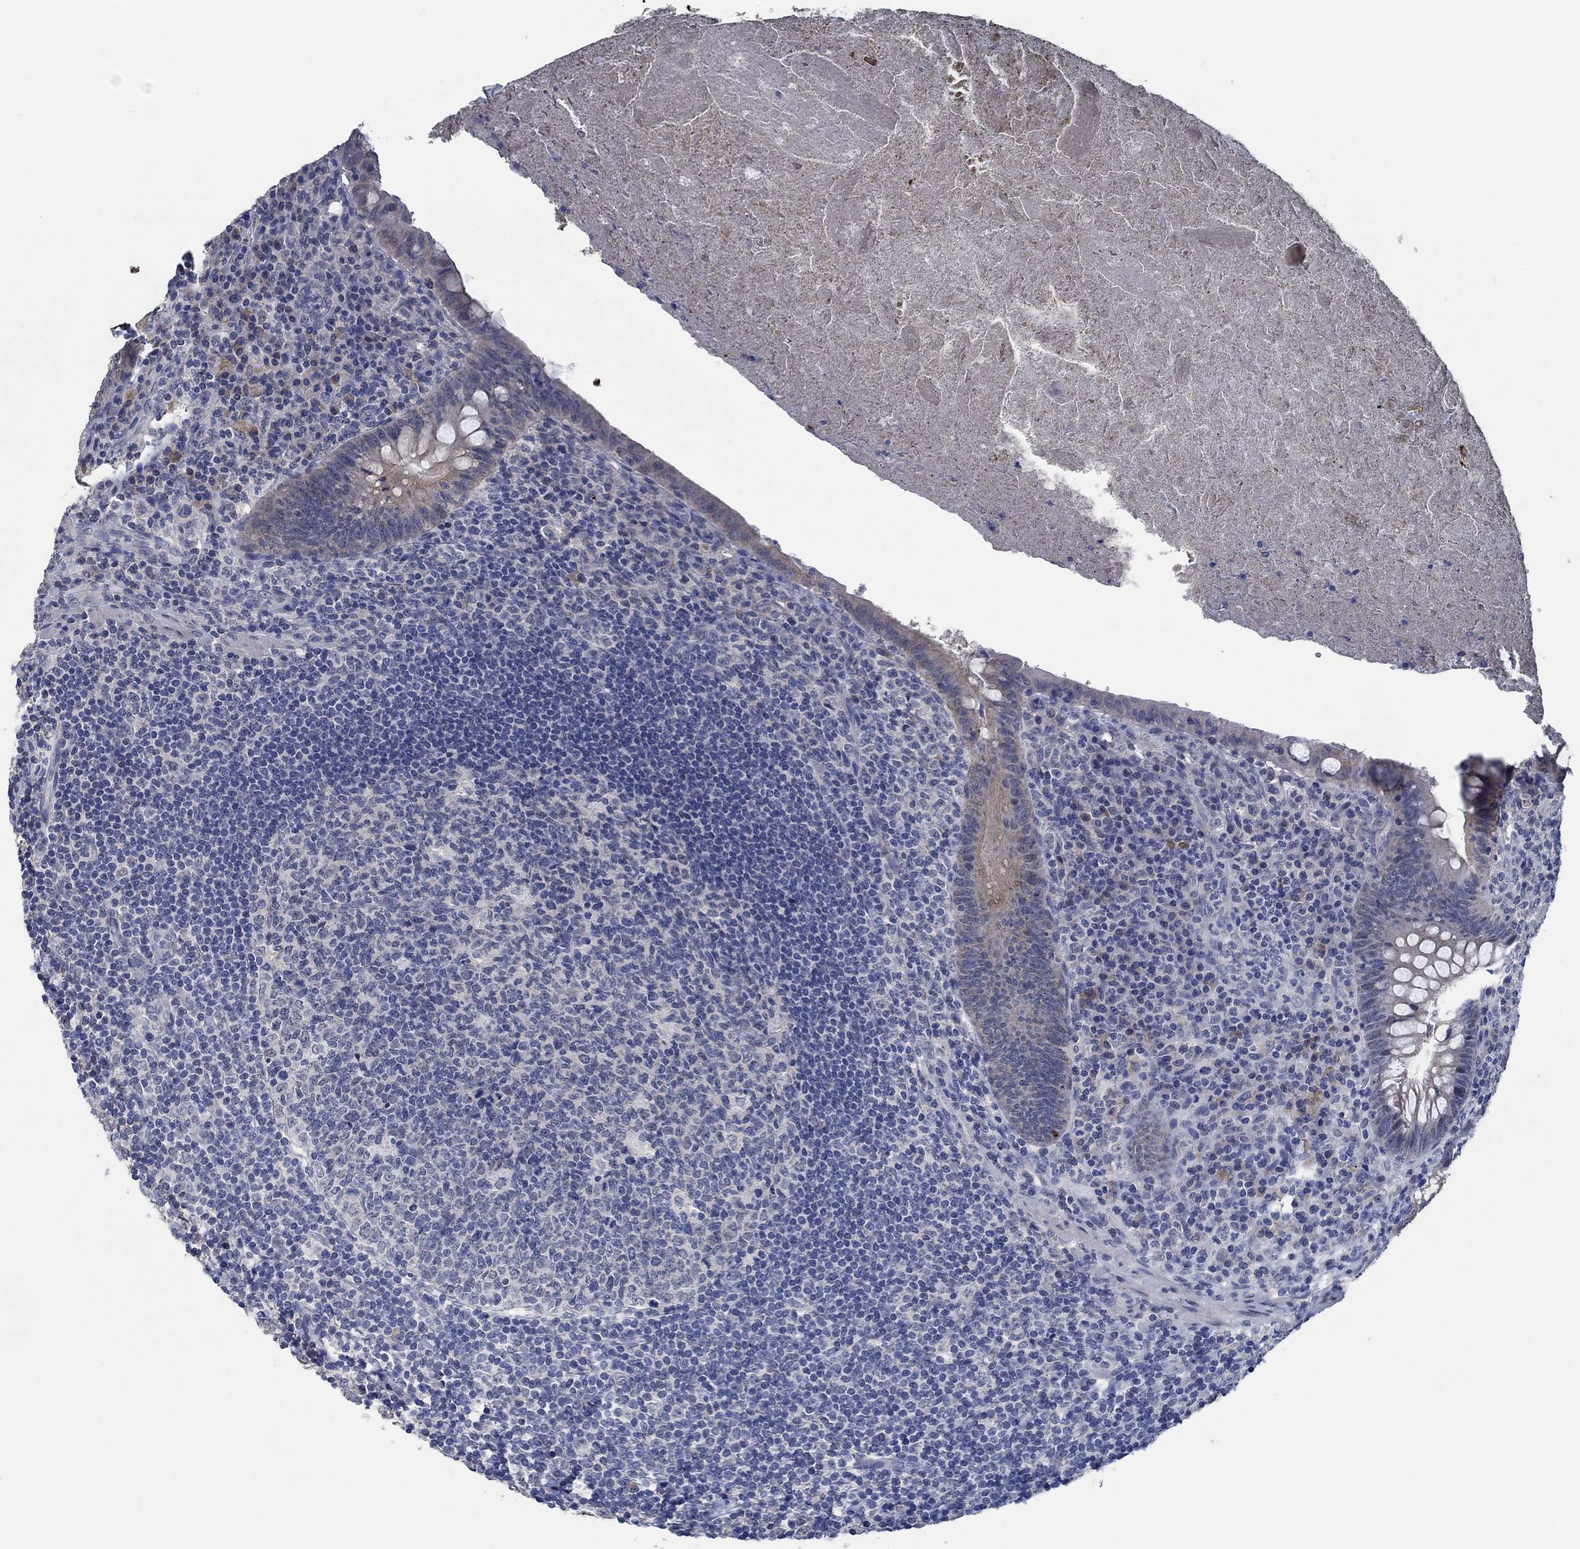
{"staining": {"intensity": "negative", "quantity": "none", "location": "none"}, "tissue": "appendix", "cell_type": "Glandular cells", "image_type": "normal", "snomed": [{"axis": "morphology", "description": "Normal tissue, NOS"}, {"axis": "topography", "description": "Appendix"}], "caption": "Protein analysis of benign appendix demonstrates no significant positivity in glandular cells. (Brightfield microscopy of DAB immunohistochemistry (IHC) at high magnification).", "gene": "OBSCN", "patient": {"sex": "male", "age": 47}}